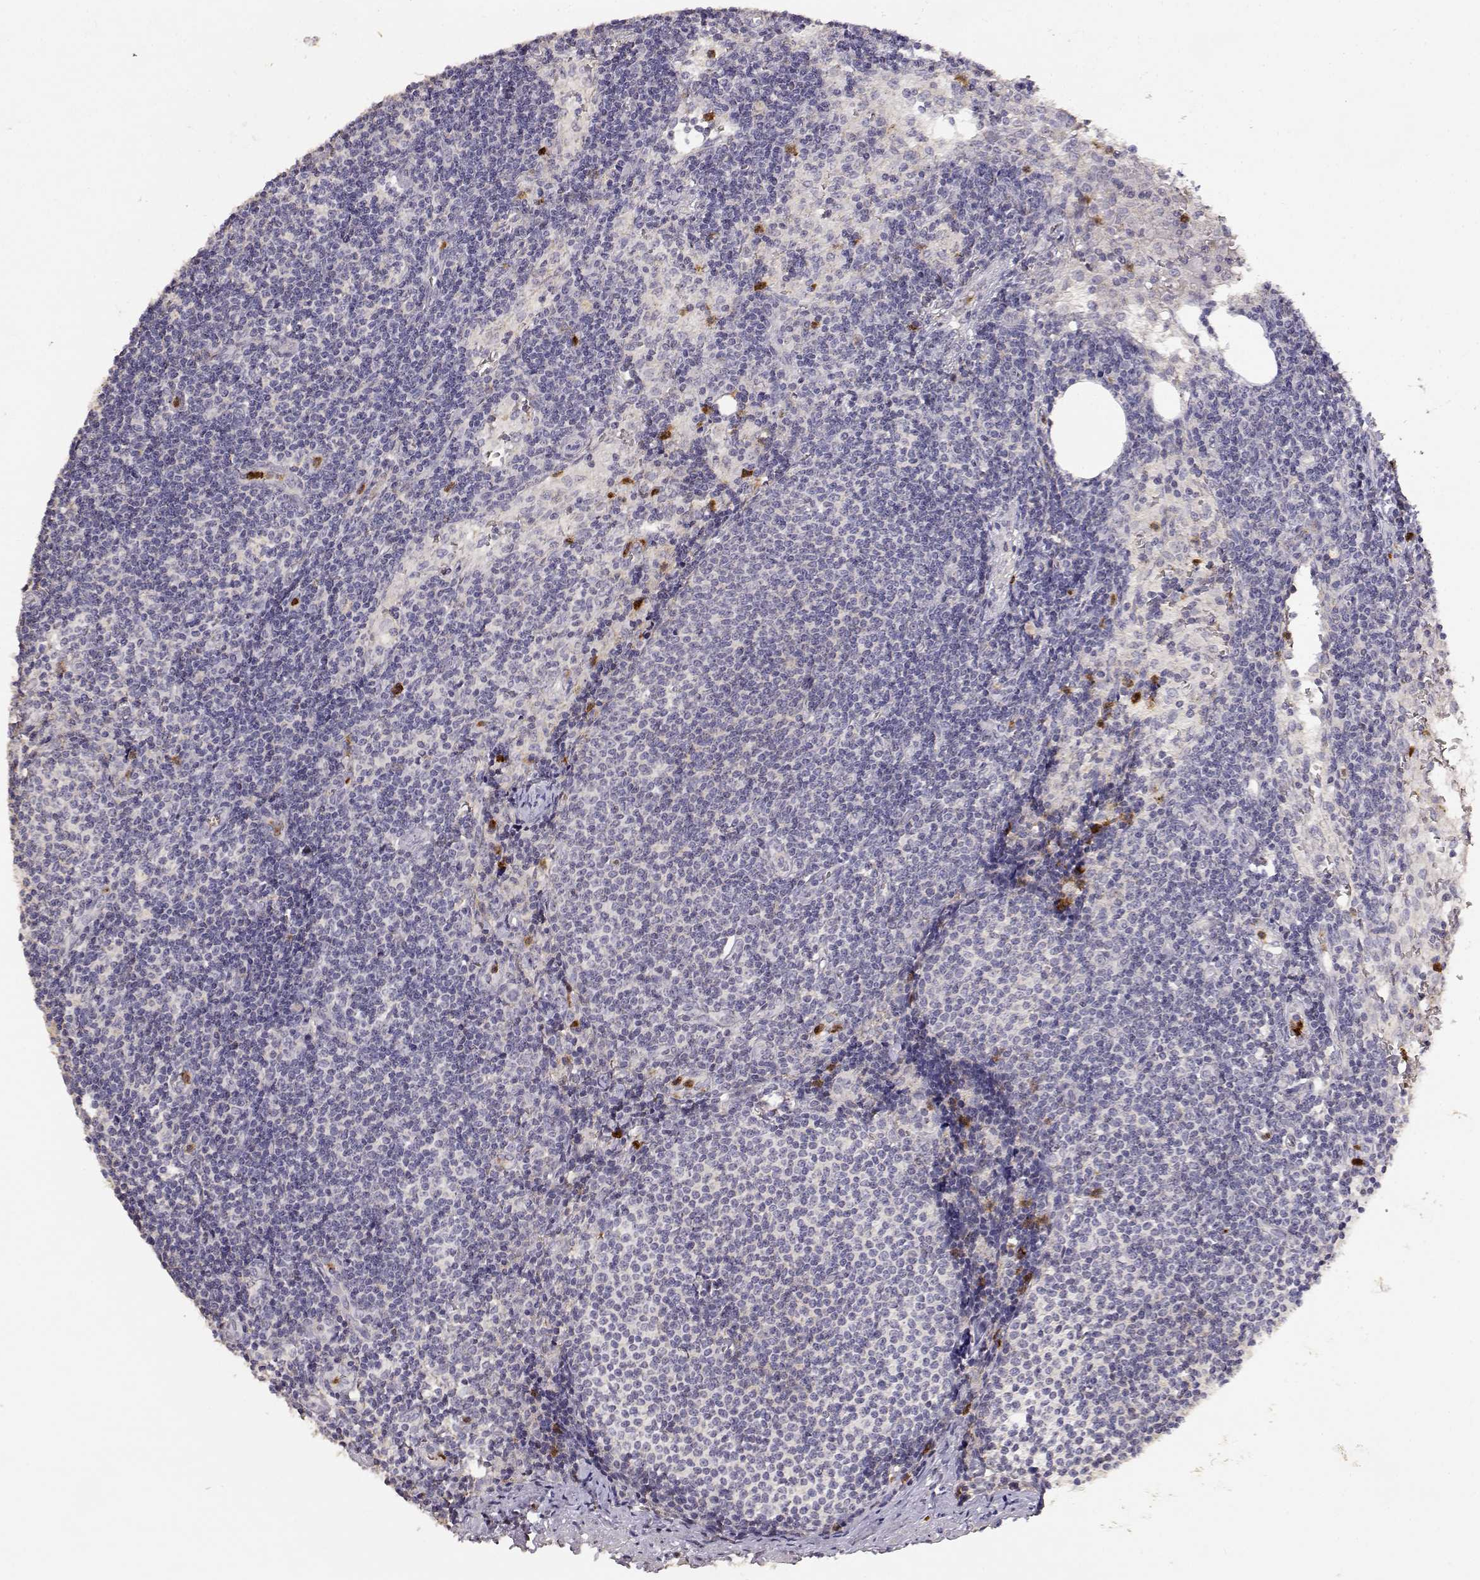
{"staining": {"intensity": "negative", "quantity": "none", "location": "none"}, "tissue": "lymph node", "cell_type": "Germinal center cells", "image_type": "normal", "snomed": [{"axis": "morphology", "description": "Normal tissue, NOS"}, {"axis": "topography", "description": "Lymph node"}], "caption": "Immunohistochemistry (IHC) of unremarkable human lymph node exhibits no staining in germinal center cells.", "gene": "TNFRSF10C", "patient": {"sex": "female", "age": 50}}